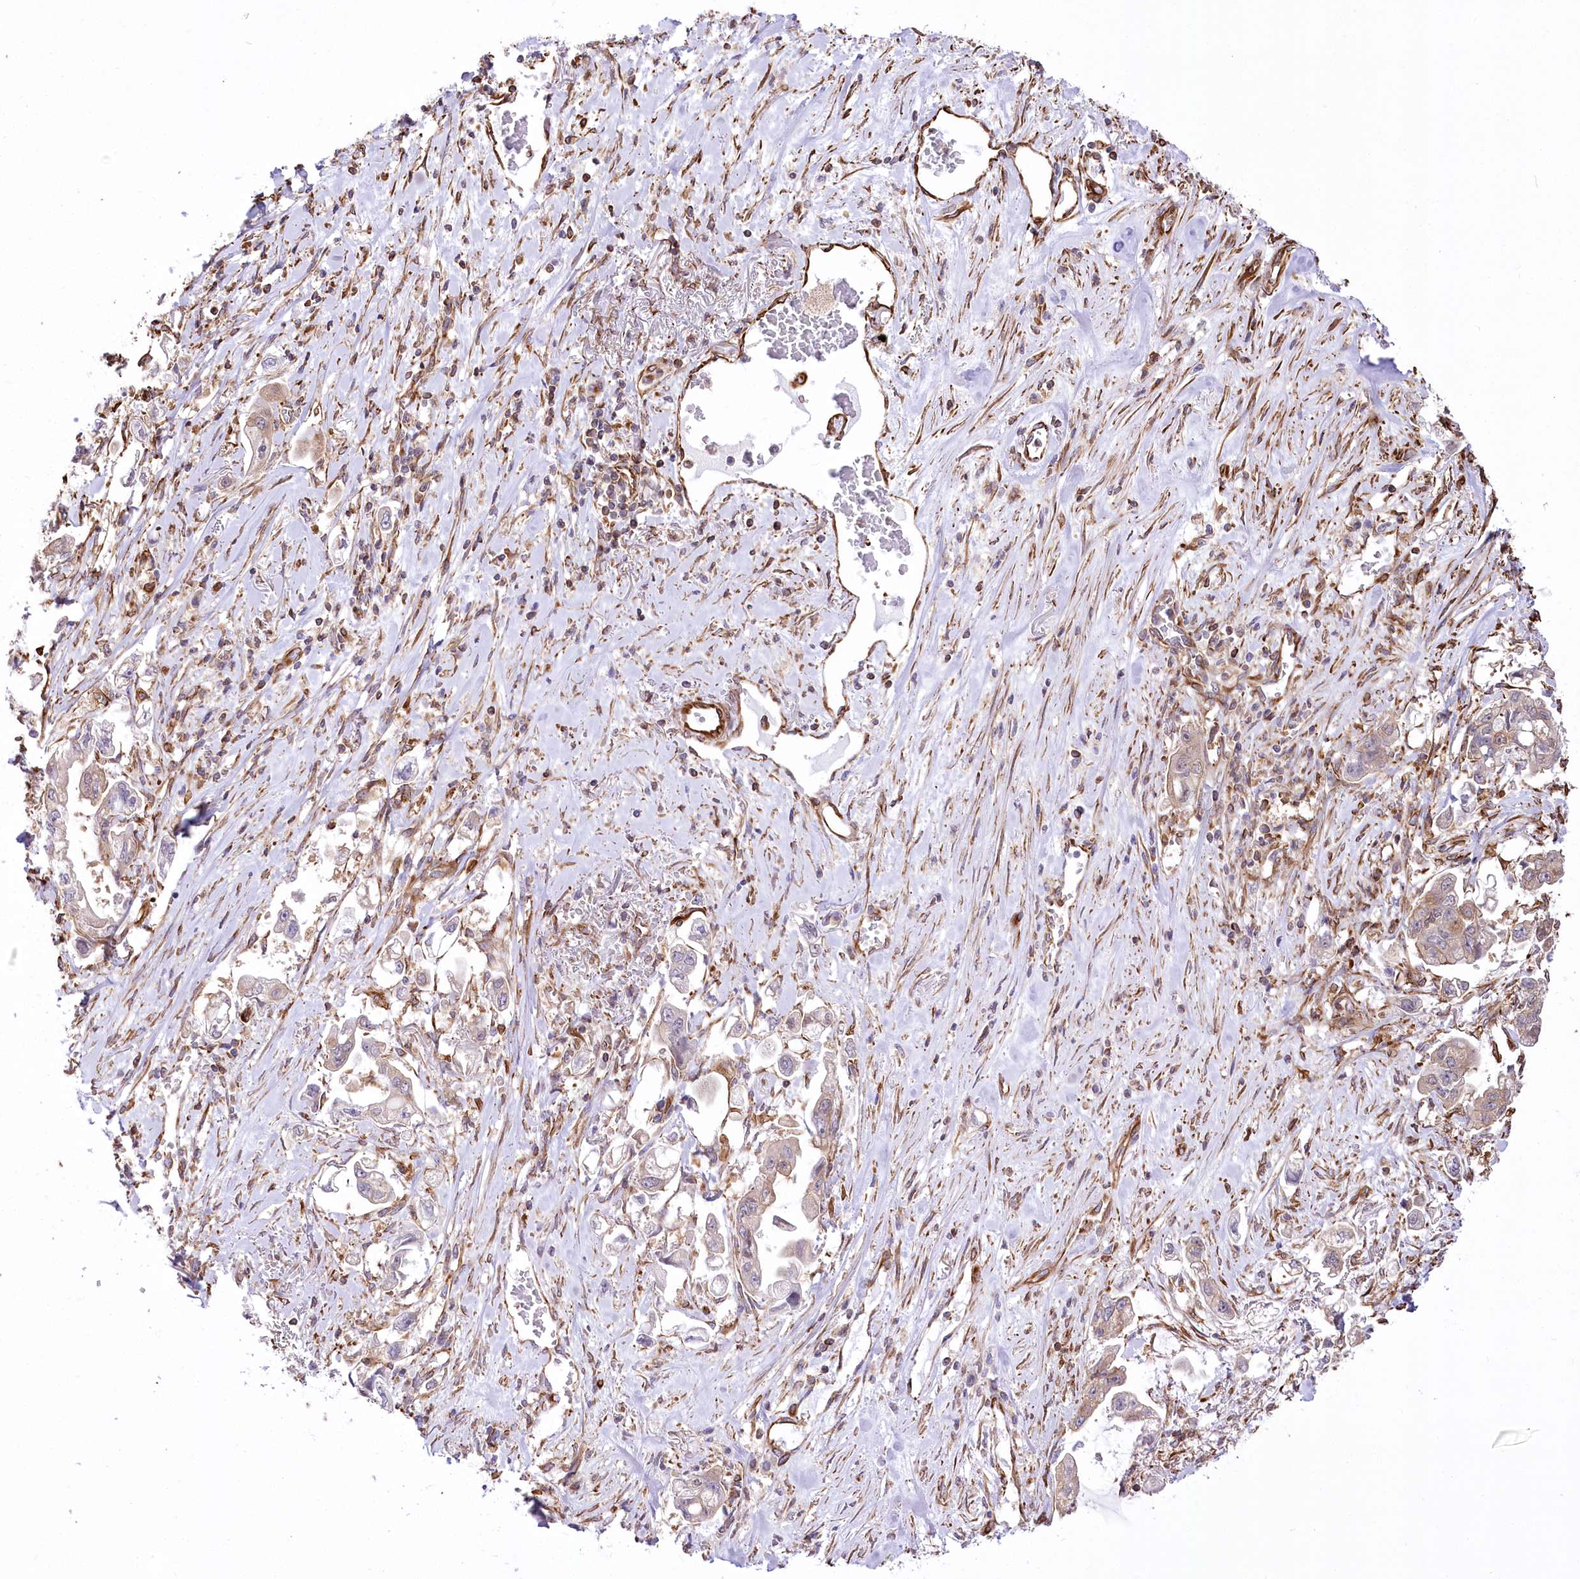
{"staining": {"intensity": "moderate", "quantity": "<25%", "location": "cytoplasmic/membranous"}, "tissue": "stomach cancer", "cell_type": "Tumor cells", "image_type": "cancer", "snomed": [{"axis": "morphology", "description": "Adenocarcinoma, NOS"}, {"axis": "topography", "description": "Stomach"}], "caption": "Stomach cancer (adenocarcinoma) stained for a protein (brown) reveals moderate cytoplasmic/membranous positive expression in approximately <25% of tumor cells.", "gene": "TTC1", "patient": {"sex": "male", "age": 62}}